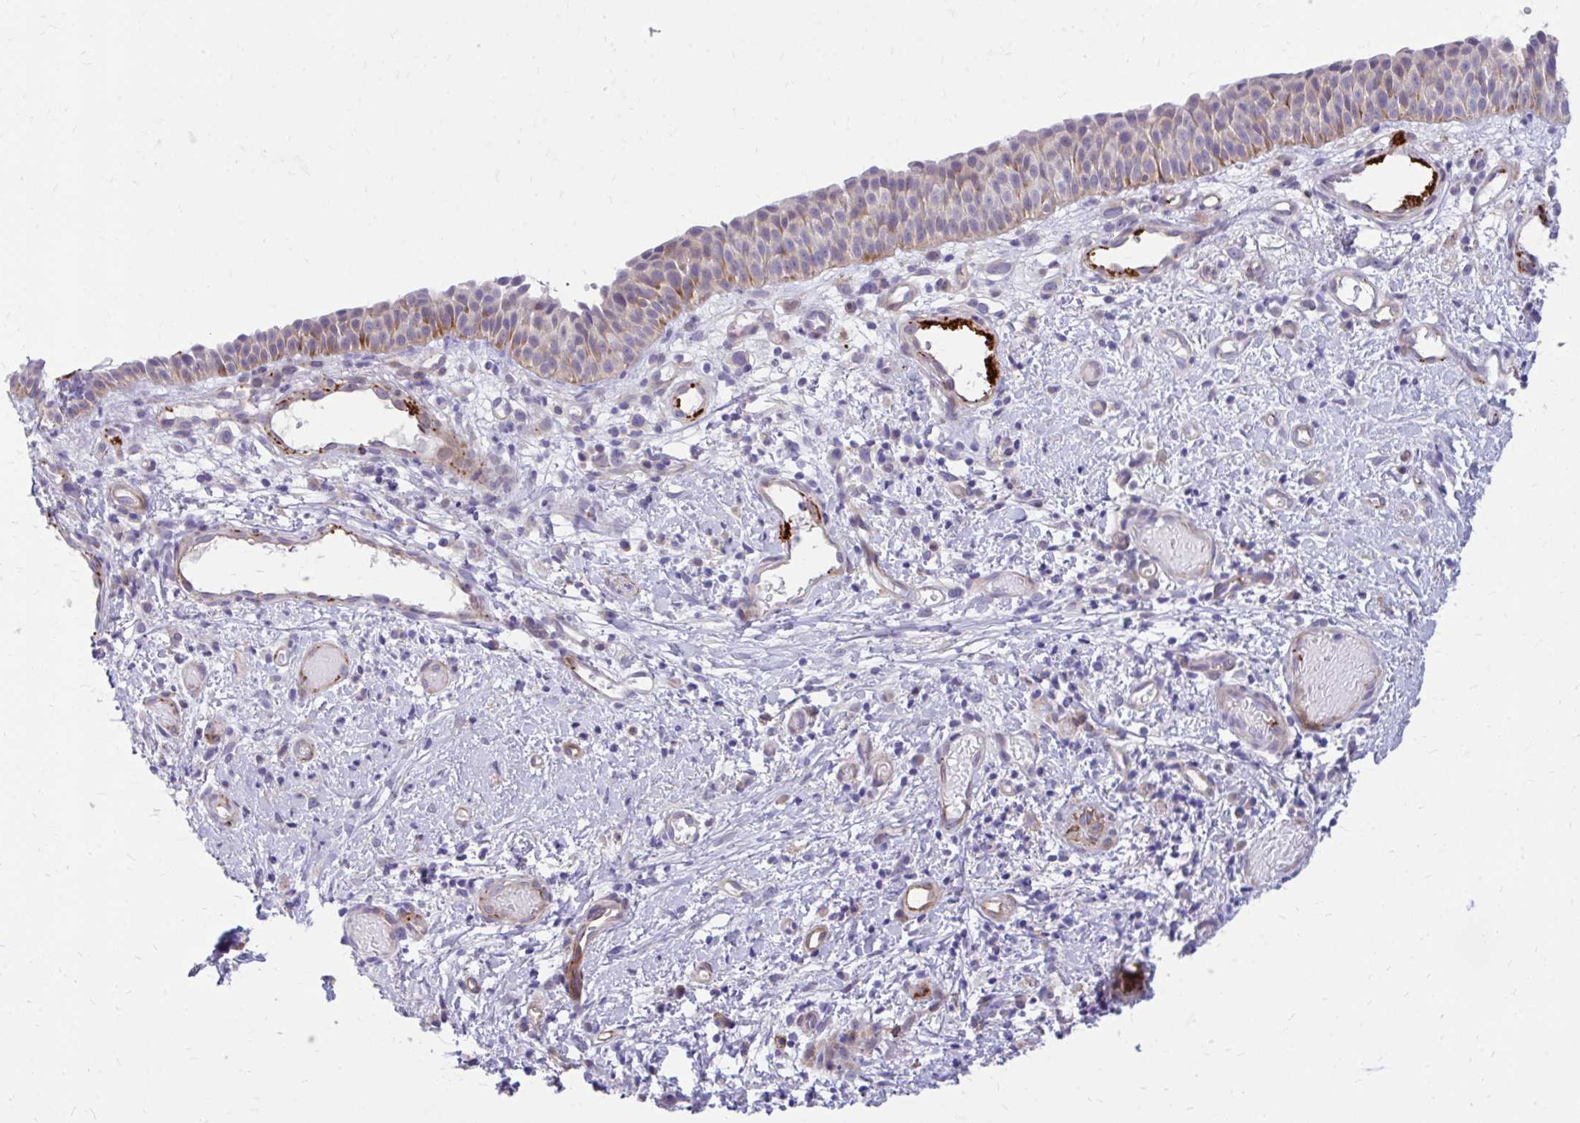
{"staining": {"intensity": "moderate", "quantity": "<25%", "location": "cytoplasmic/membranous"}, "tissue": "nasopharynx", "cell_type": "Respiratory epithelial cells", "image_type": "normal", "snomed": [{"axis": "morphology", "description": "Normal tissue, NOS"}, {"axis": "morphology", "description": "Inflammation, NOS"}, {"axis": "topography", "description": "Nasopharynx"}], "caption": "Respiratory epithelial cells display low levels of moderate cytoplasmic/membranous positivity in approximately <25% of cells in benign human nasopharynx. Using DAB (brown) and hematoxylin (blue) stains, captured at high magnification using brightfield microscopy.", "gene": "ESPNL", "patient": {"sex": "male", "age": 54}}